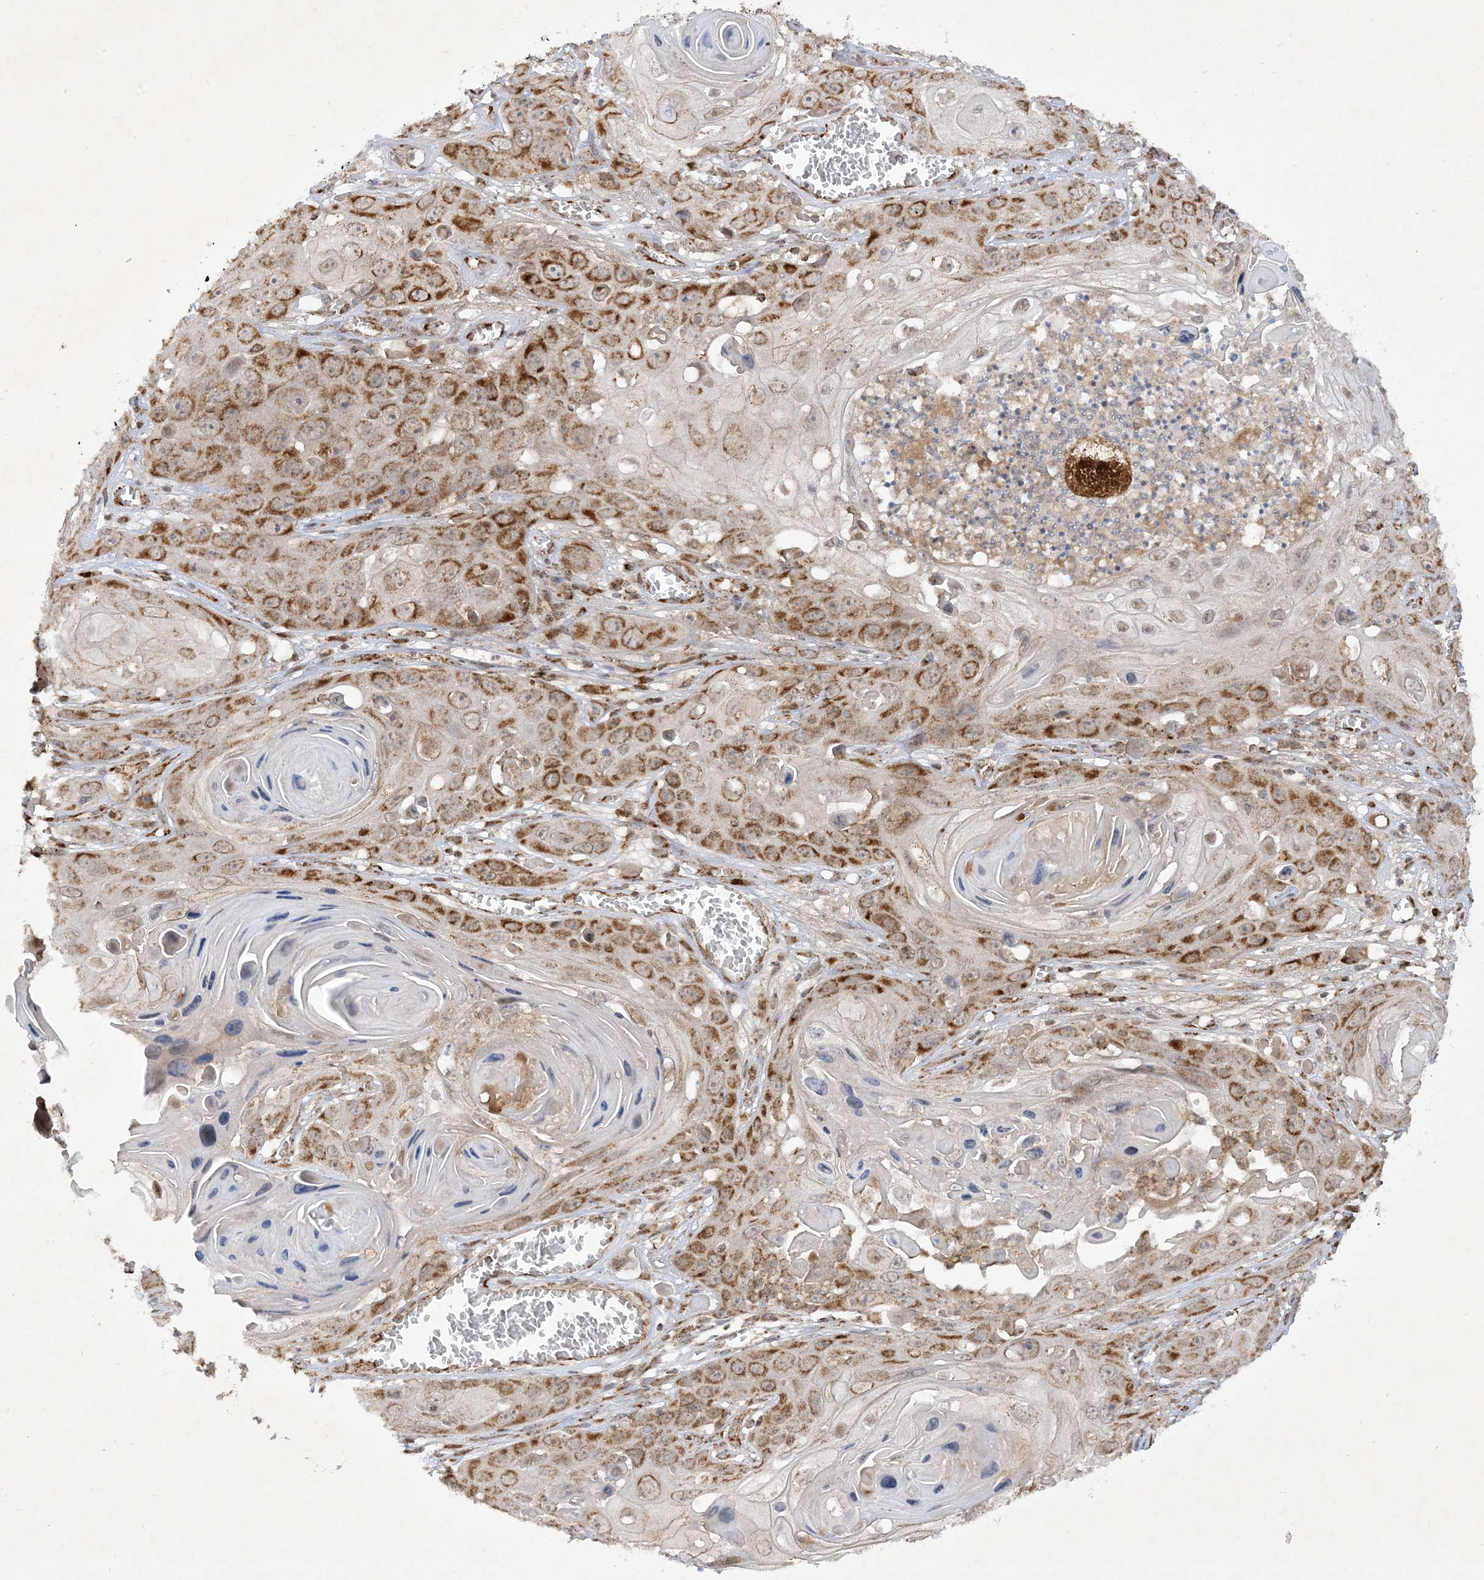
{"staining": {"intensity": "moderate", "quantity": ">75%", "location": "cytoplasmic/membranous"}, "tissue": "skin cancer", "cell_type": "Tumor cells", "image_type": "cancer", "snomed": [{"axis": "morphology", "description": "Squamous cell carcinoma, NOS"}, {"axis": "topography", "description": "Skin"}], "caption": "Immunohistochemistry (IHC) staining of skin squamous cell carcinoma, which shows medium levels of moderate cytoplasmic/membranous staining in about >75% of tumor cells indicating moderate cytoplasmic/membranous protein staining. The staining was performed using DAB (3,3'-diaminobenzidine) (brown) for protein detection and nuclei were counterstained in hematoxylin (blue).", "gene": "NDUFAF3", "patient": {"sex": "male", "age": 55}}